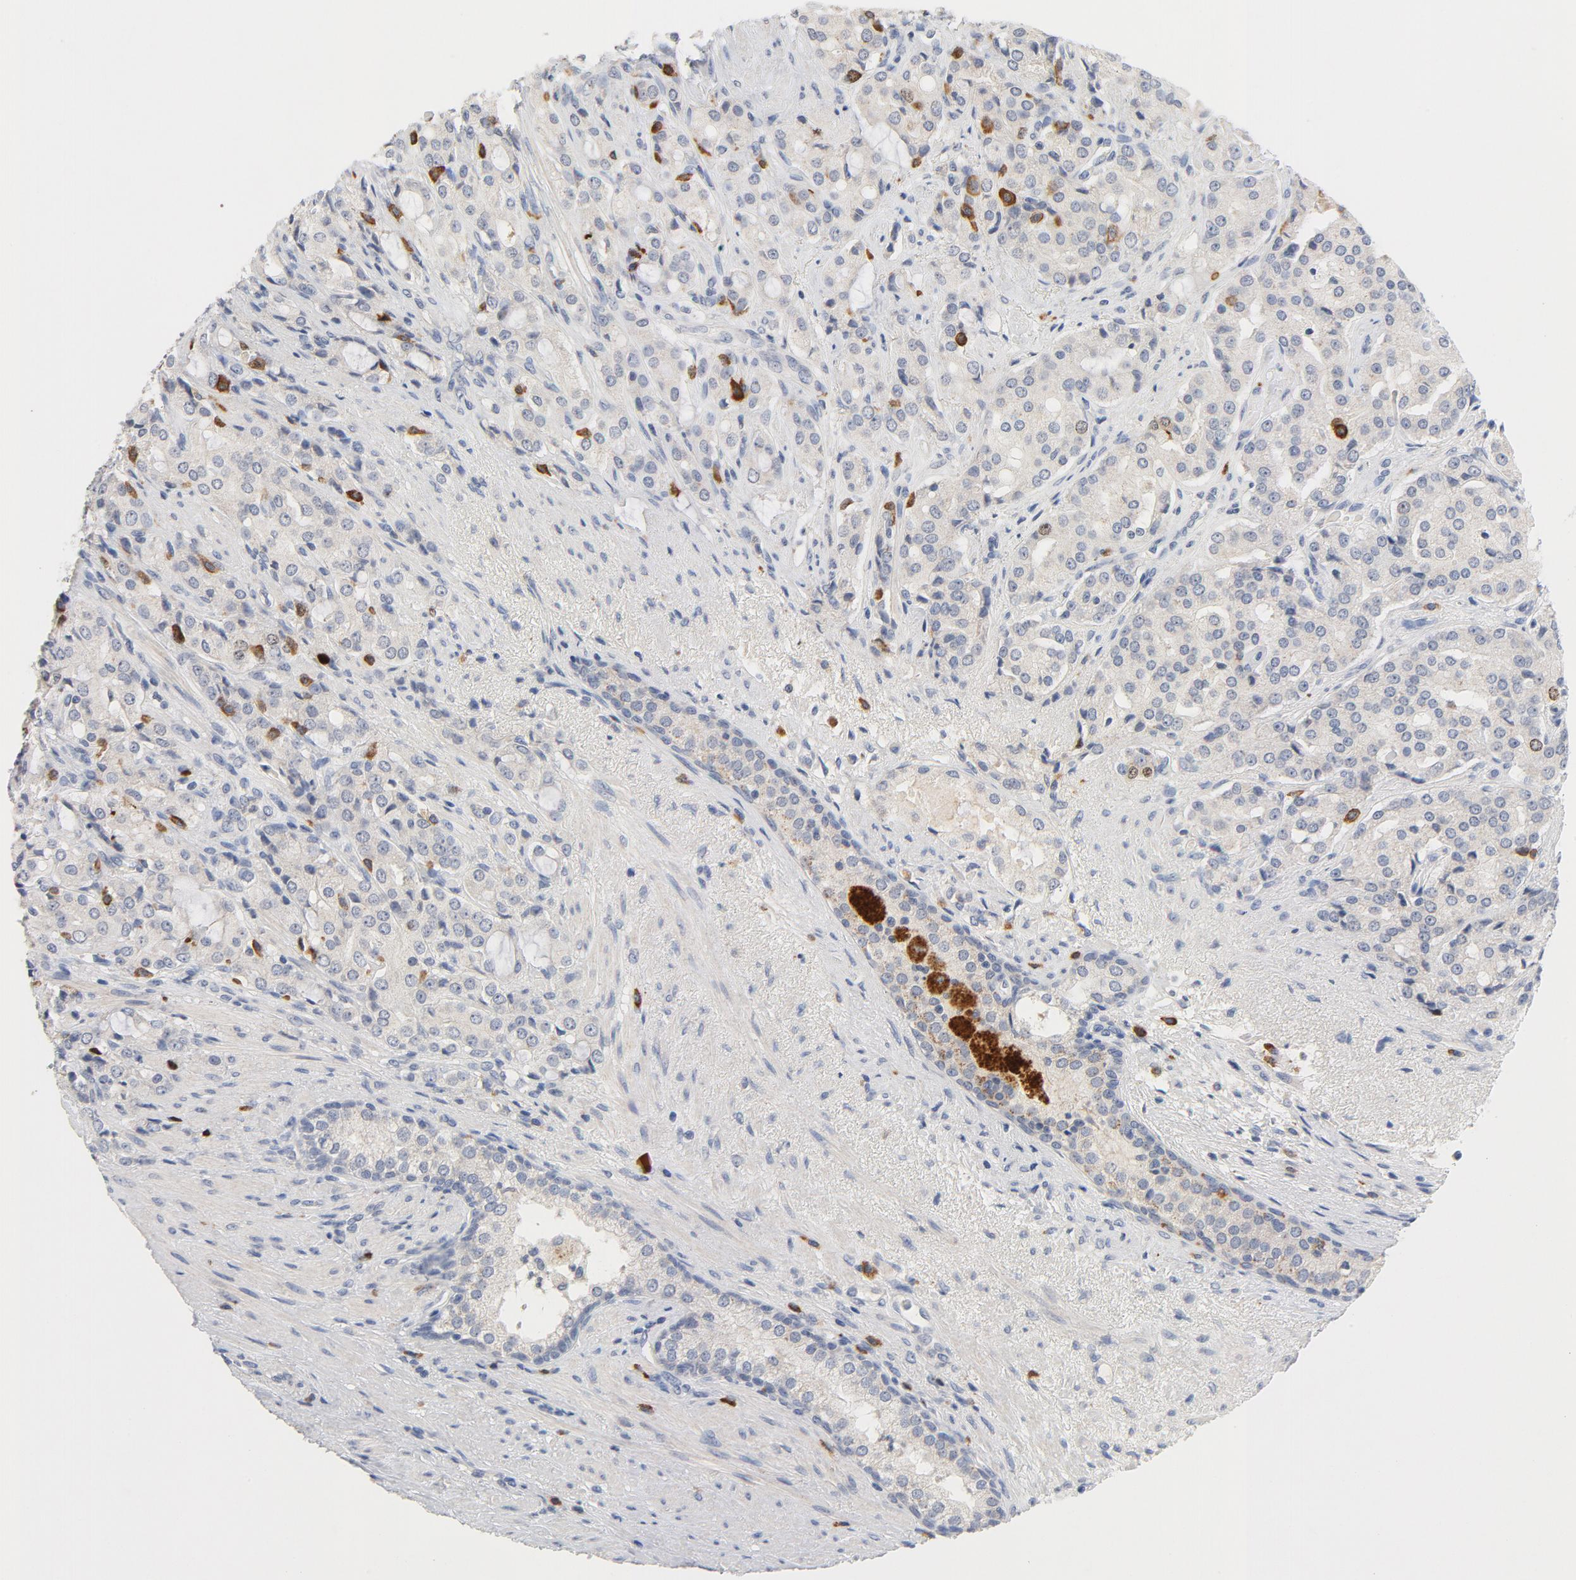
{"staining": {"intensity": "moderate", "quantity": "<25%", "location": "nuclear"}, "tissue": "prostate cancer", "cell_type": "Tumor cells", "image_type": "cancer", "snomed": [{"axis": "morphology", "description": "Adenocarcinoma, High grade"}, {"axis": "topography", "description": "Prostate"}], "caption": "This photomicrograph reveals prostate cancer (adenocarcinoma (high-grade)) stained with IHC to label a protein in brown. The nuclear of tumor cells show moderate positivity for the protein. Nuclei are counter-stained blue.", "gene": "BIRC5", "patient": {"sex": "male", "age": 72}}